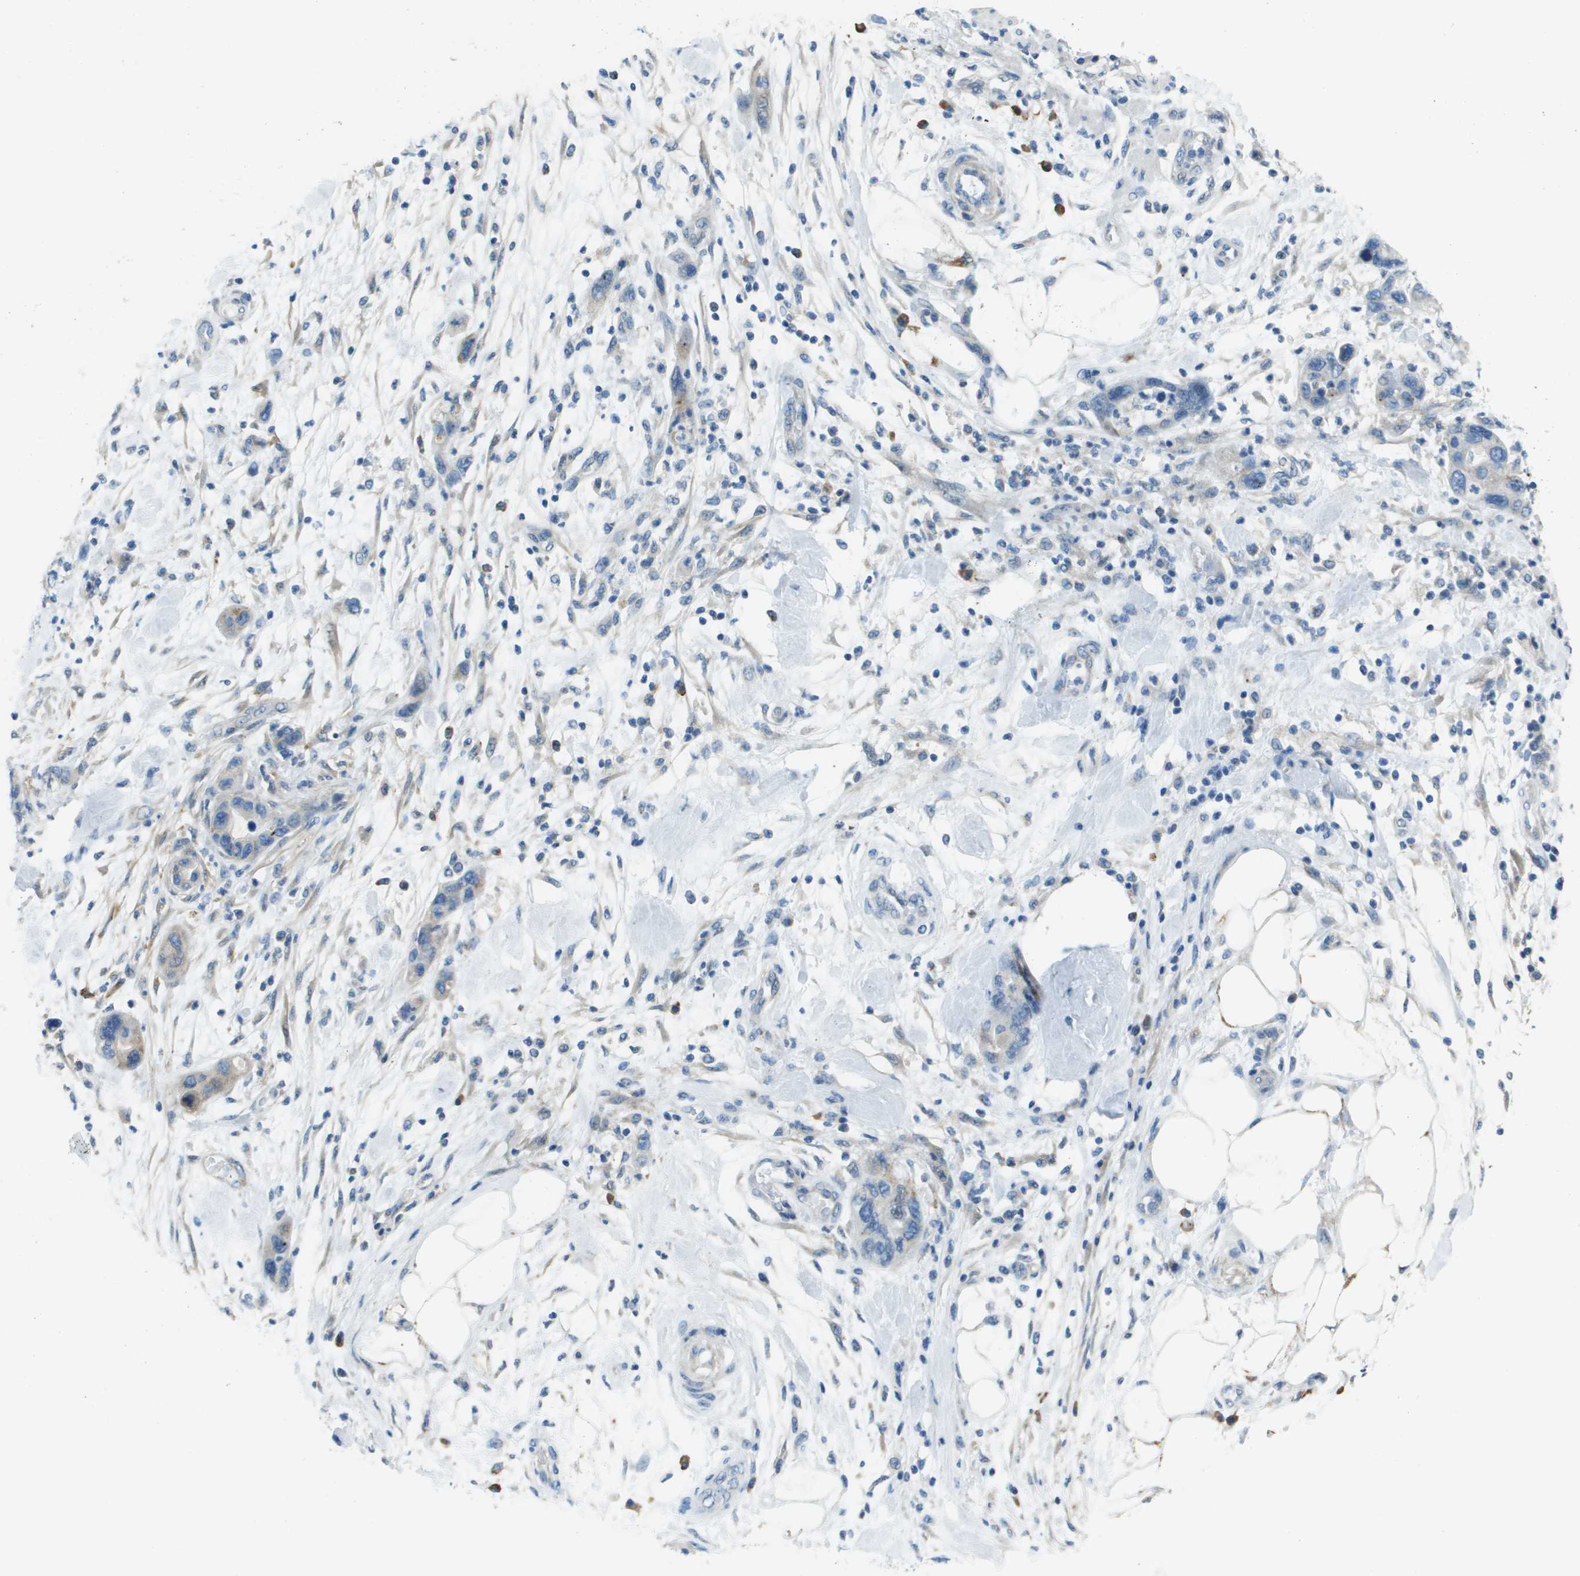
{"staining": {"intensity": "negative", "quantity": "none", "location": "none"}, "tissue": "pancreatic cancer", "cell_type": "Tumor cells", "image_type": "cancer", "snomed": [{"axis": "morphology", "description": "Normal tissue, NOS"}, {"axis": "morphology", "description": "Adenocarcinoma, NOS"}, {"axis": "topography", "description": "Pancreas"}], "caption": "An IHC micrograph of pancreatic cancer is shown. There is no staining in tumor cells of pancreatic cancer. (Immunohistochemistry (ihc), brightfield microscopy, high magnification).", "gene": "SDC1", "patient": {"sex": "female", "age": 71}}